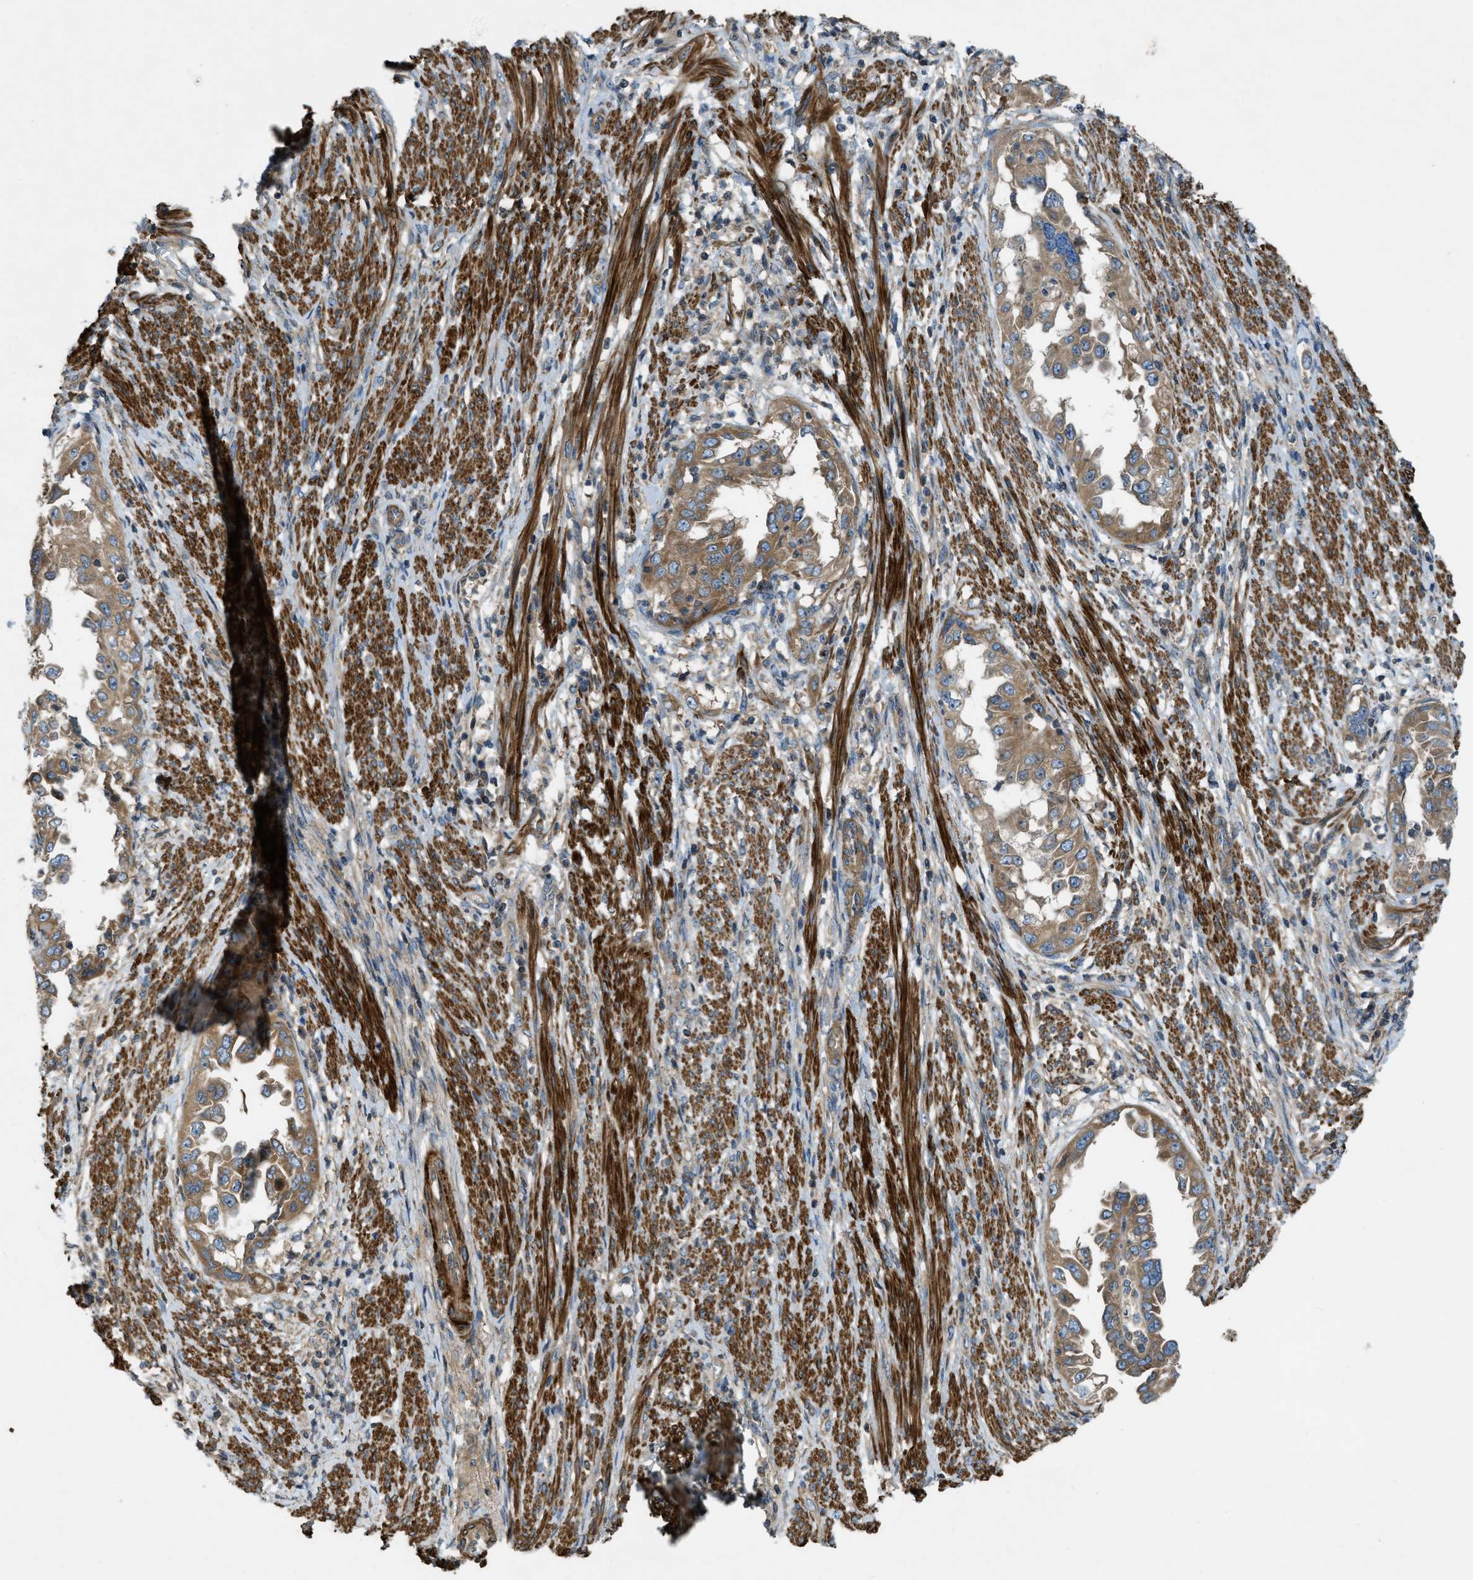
{"staining": {"intensity": "moderate", "quantity": ">75%", "location": "cytoplasmic/membranous"}, "tissue": "endometrial cancer", "cell_type": "Tumor cells", "image_type": "cancer", "snomed": [{"axis": "morphology", "description": "Adenocarcinoma, NOS"}, {"axis": "topography", "description": "Endometrium"}], "caption": "About >75% of tumor cells in endometrial cancer demonstrate moderate cytoplasmic/membranous protein staining as visualized by brown immunohistochemical staining.", "gene": "VEZT", "patient": {"sex": "female", "age": 85}}